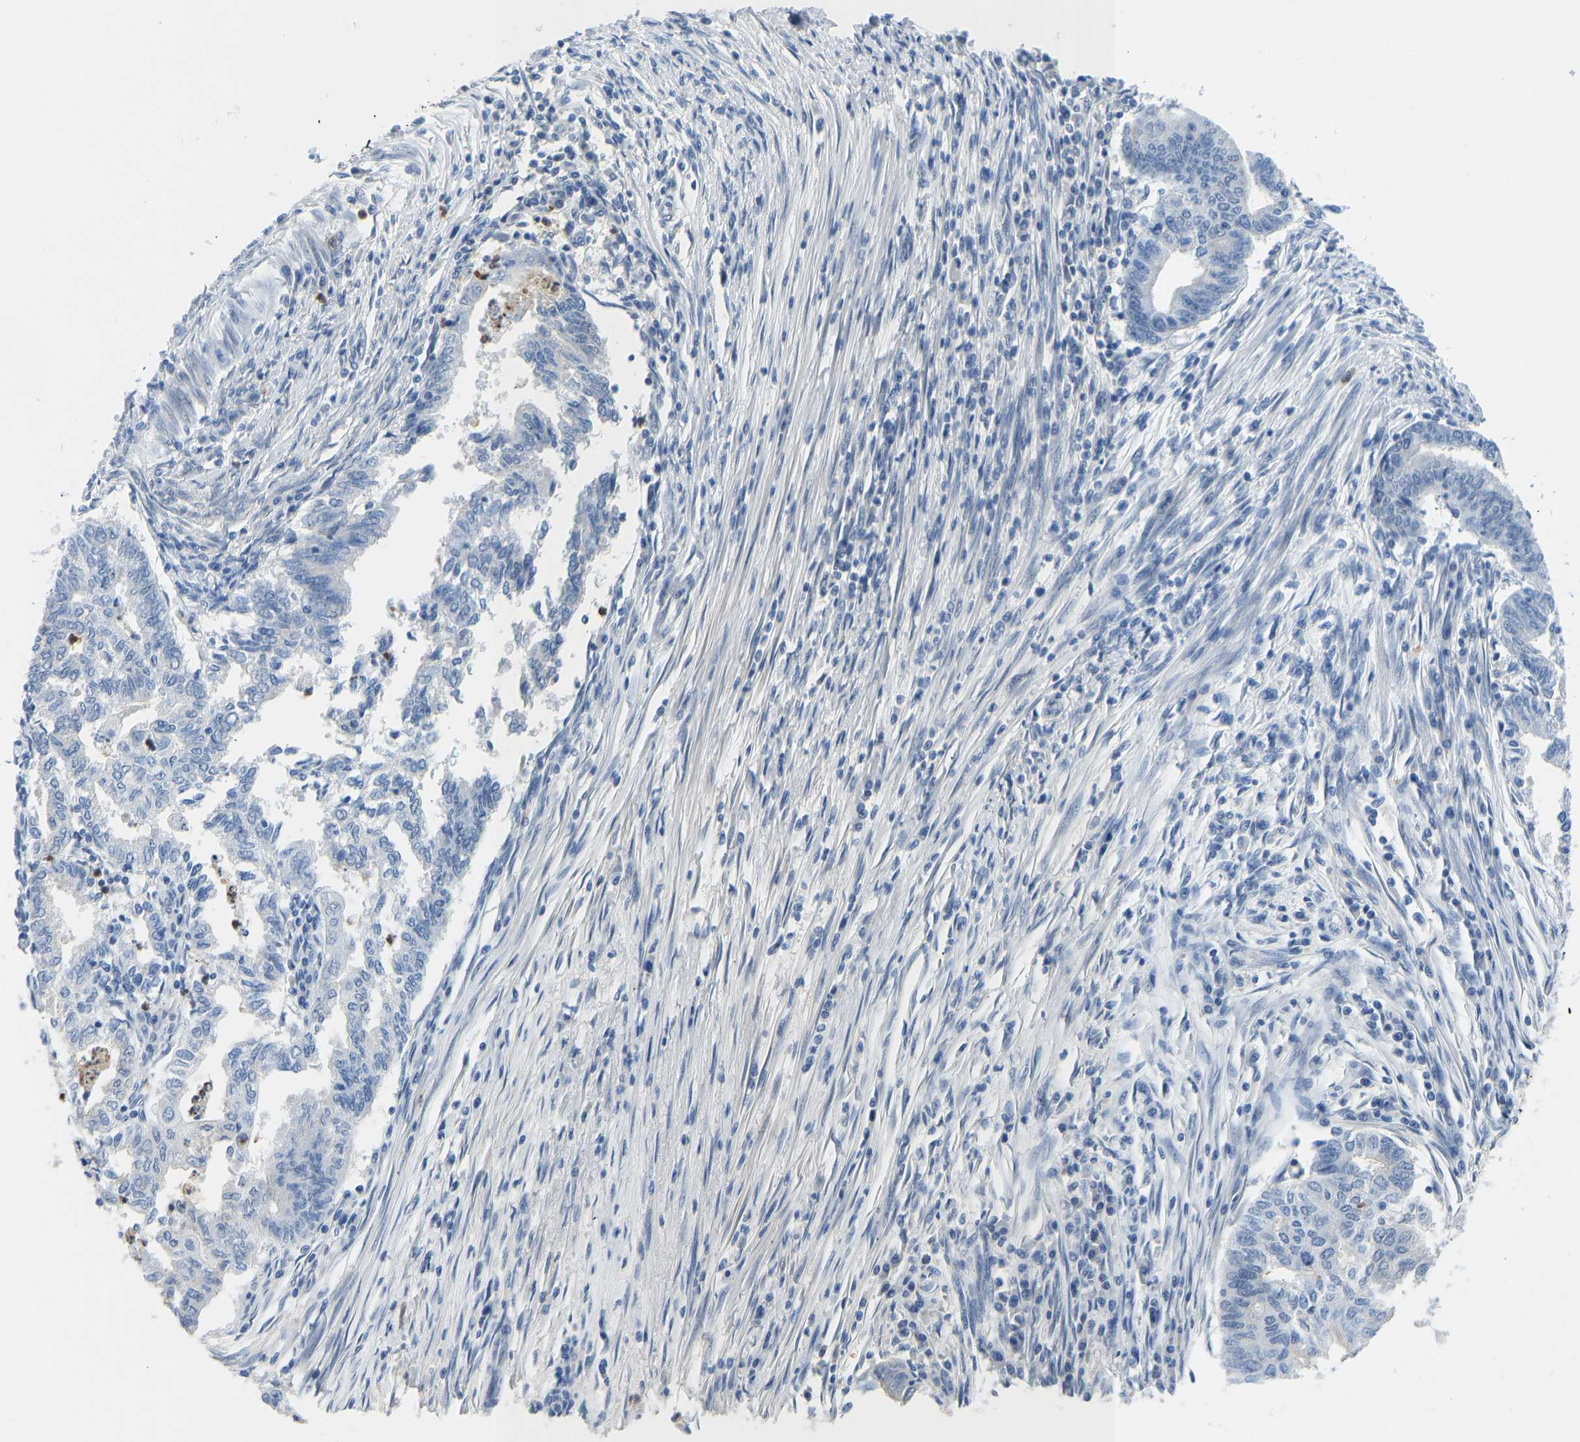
{"staining": {"intensity": "negative", "quantity": "none", "location": "none"}, "tissue": "endometrial cancer", "cell_type": "Tumor cells", "image_type": "cancer", "snomed": [{"axis": "morphology", "description": "Polyp, NOS"}, {"axis": "morphology", "description": "Adenocarcinoma, NOS"}, {"axis": "morphology", "description": "Adenoma, NOS"}, {"axis": "topography", "description": "Endometrium"}], "caption": "High magnification brightfield microscopy of endometrial cancer stained with DAB (3,3'-diaminobenzidine) (brown) and counterstained with hematoxylin (blue): tumor cells show no significant expression.", "gene": "TXNDC2", "patient": {"sex": "female", "age": 79}}